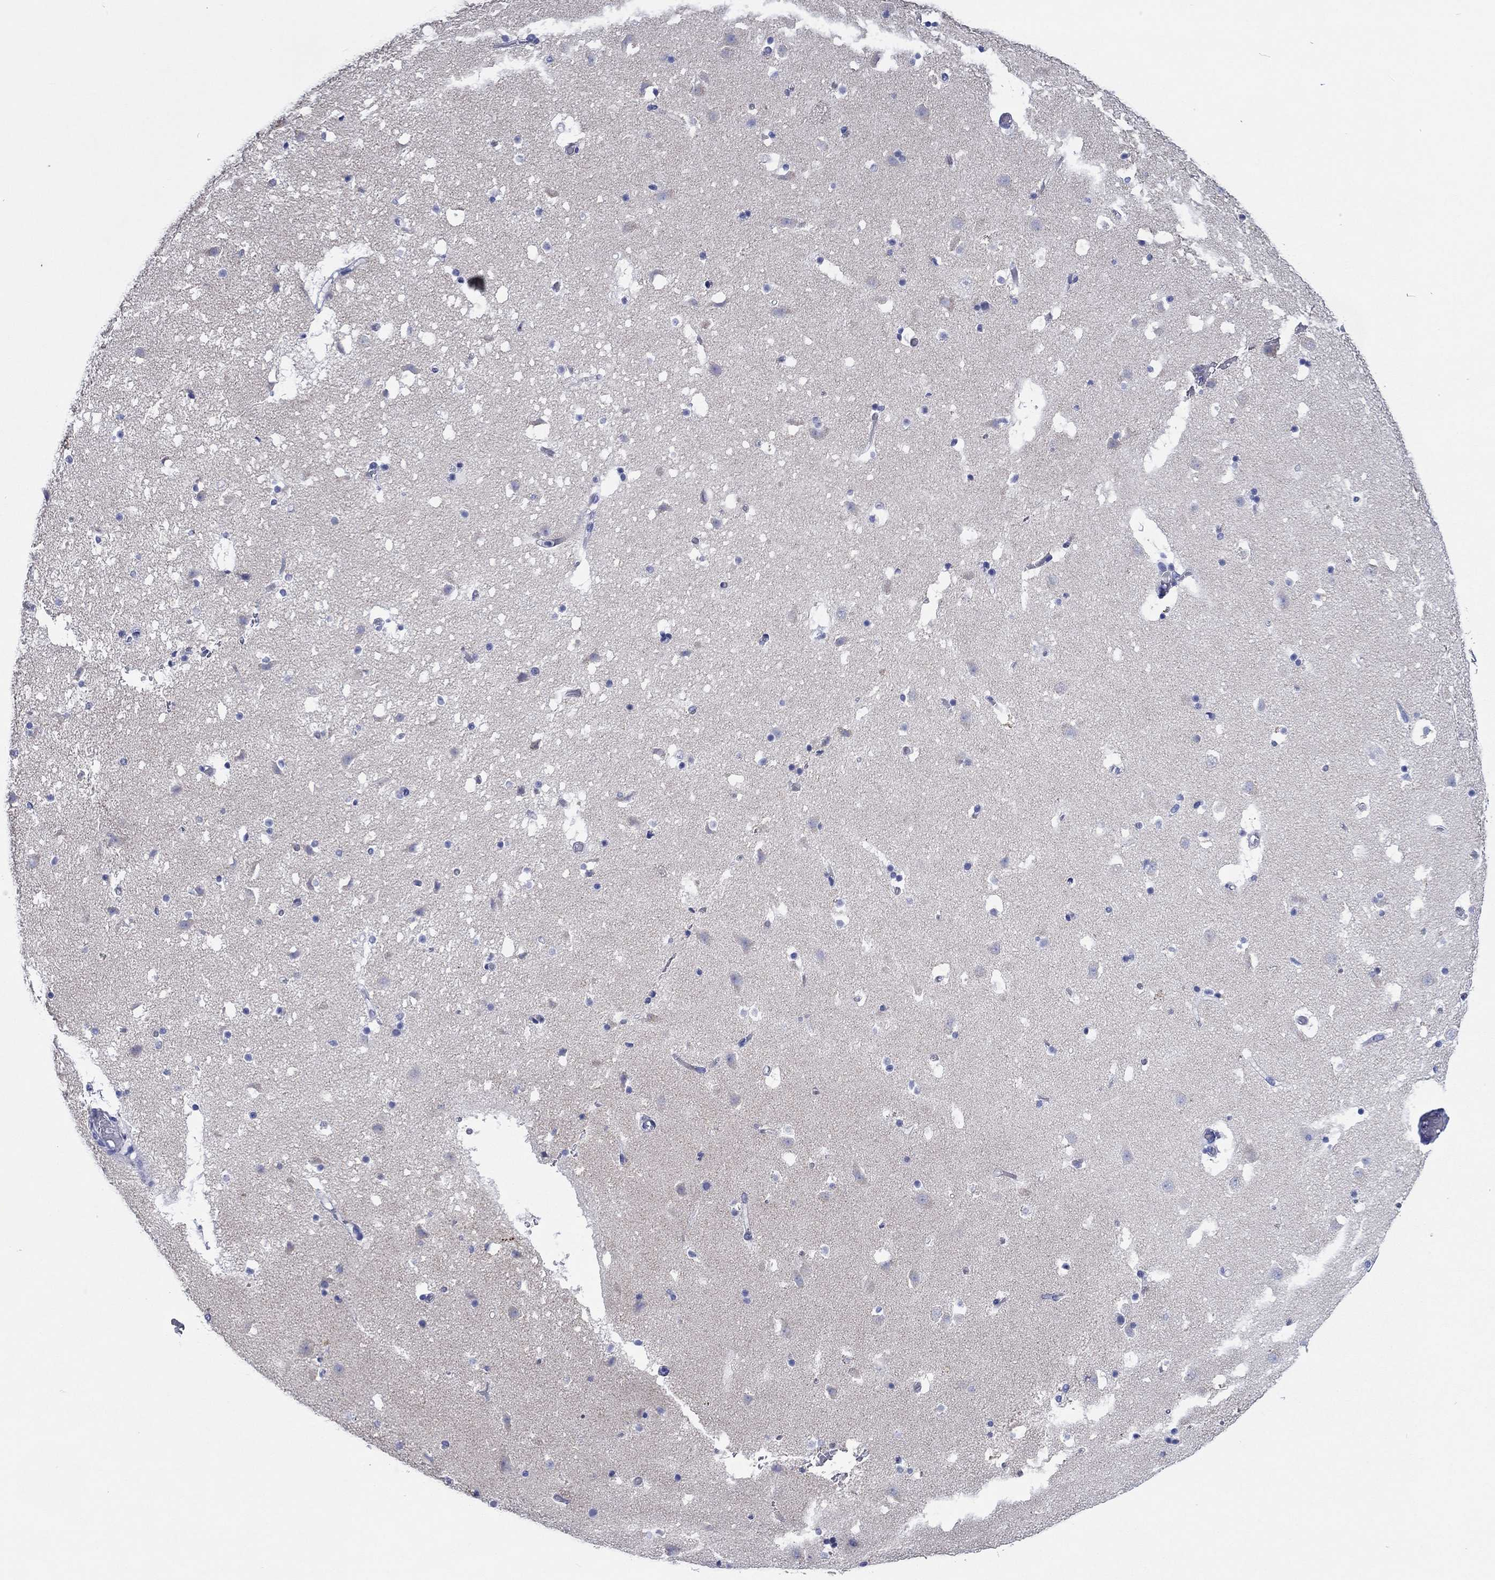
{"staining": {"intensity": "negative", "quantity": "none", "location": "none"}, "tissue": "caudate", "cell_type": "Glial cells", "image_type": "normal", "snomed": [{"axis": "morphology", "description": "Normal tissue, NOS"}, {"axis": "topography", "description": "Lateral ventricle wall"}], "caption": "Glial cells show no significant expression in unremarkable caudate. The staining is performed using DAB (3,3'-diaminobenzidine) brown chromogen with nuclei counter-stained in using hematoxylin.", "gene": "HCRT", "patient": {"sex": "female", "age": 42}}